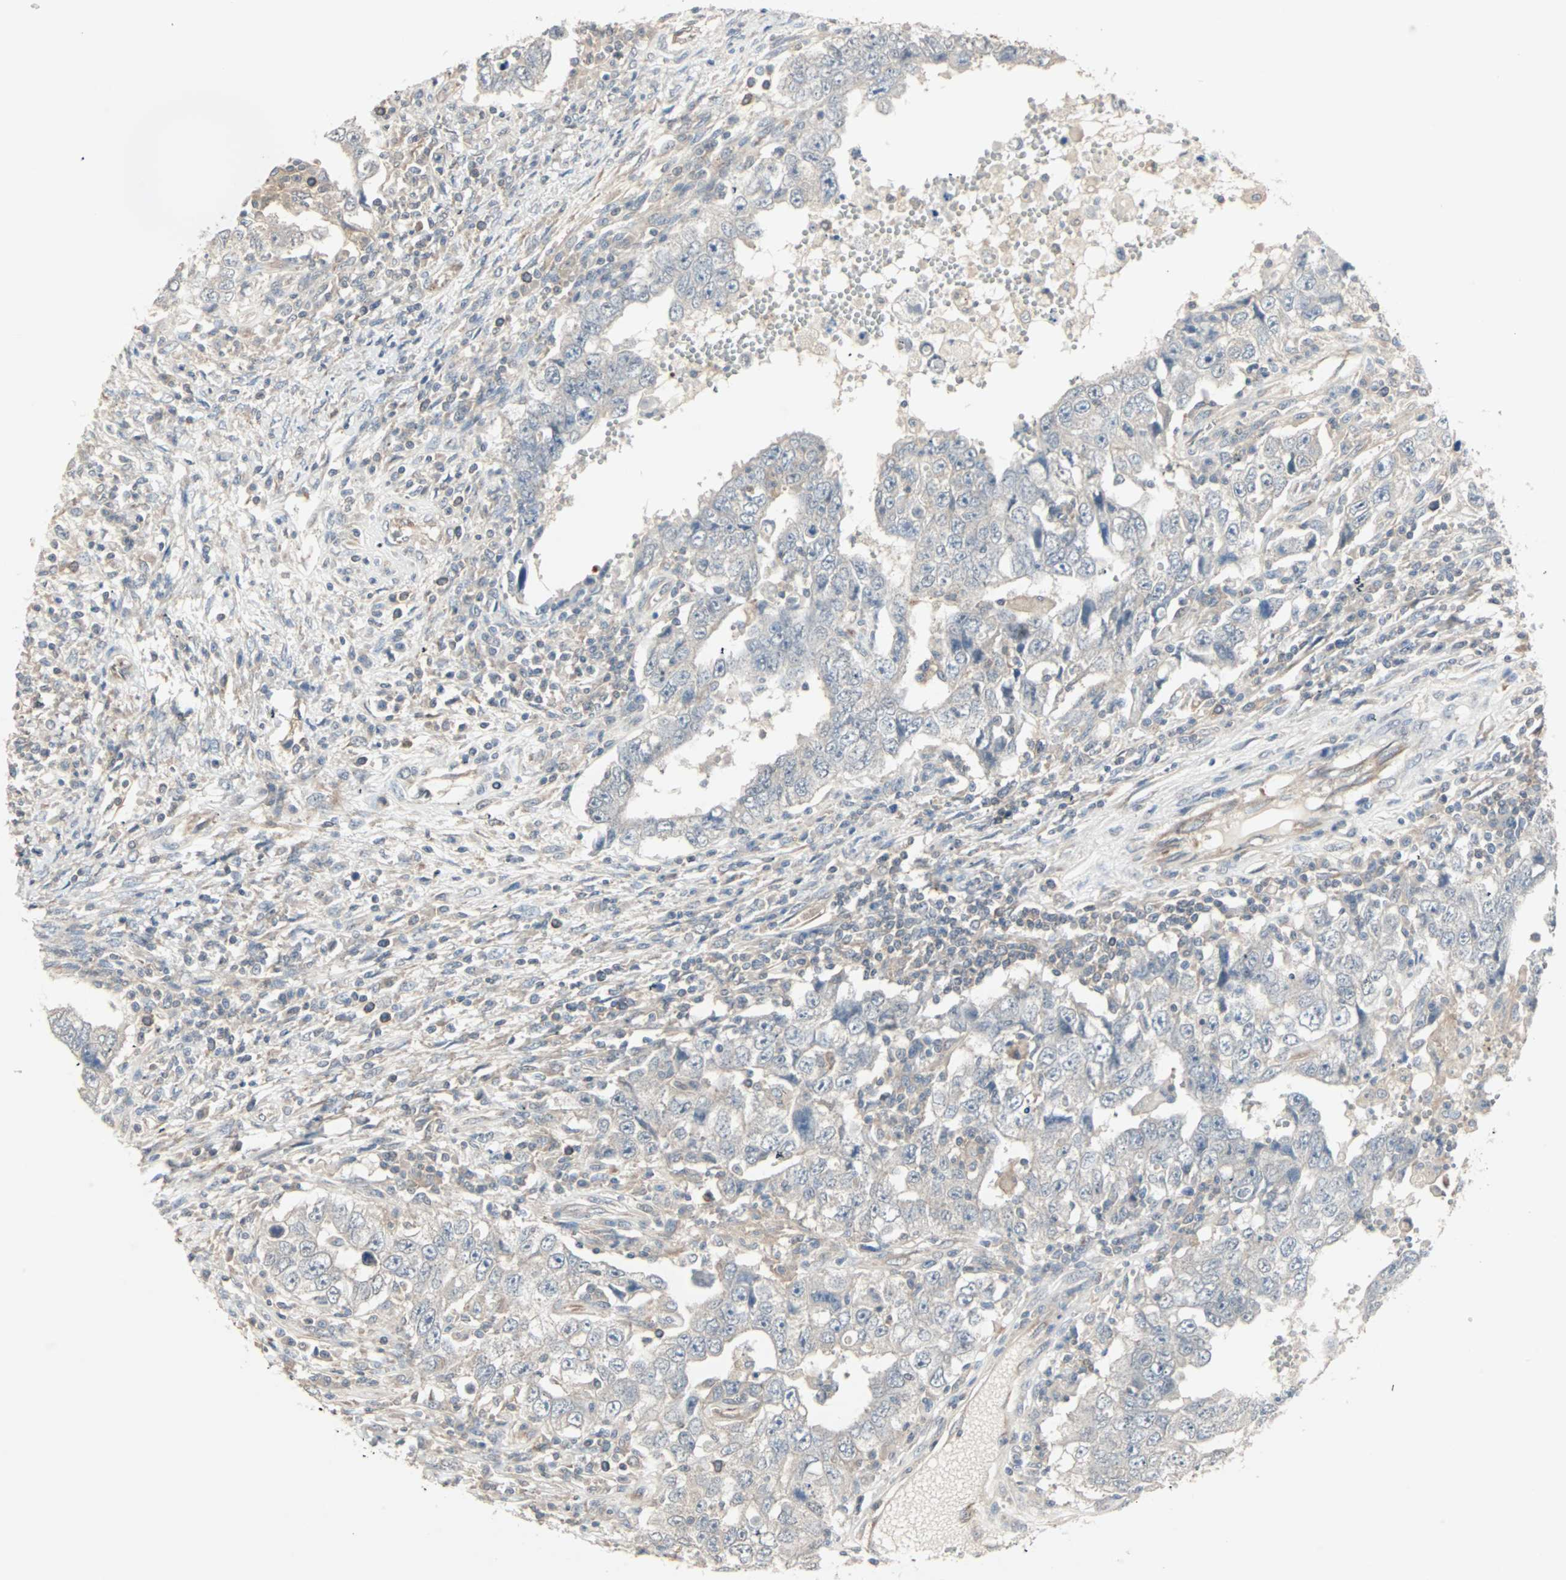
{"staining": {"intensity": "weak", "quantity": "25%-75%", "location": "cytoplasmic/membranous"}, "tissue": "testis cancer", "cell_type": "Tumor cells", "image_type": "cancer", "snomed": [{"axis": "morphology", "description": "Carcinoma, Embryonal, NOS"}, {"axis": "topography", "description": "Testis"}], "caption": "Protein staining of testis cancer (embryonal carcinoma) tissue reveals weak cytoplasmic/membranous positivity in approximately 25%-75% of tumor cells.", "gene": "ZFP36", "patient": {"sex": "male", "age": 26}}